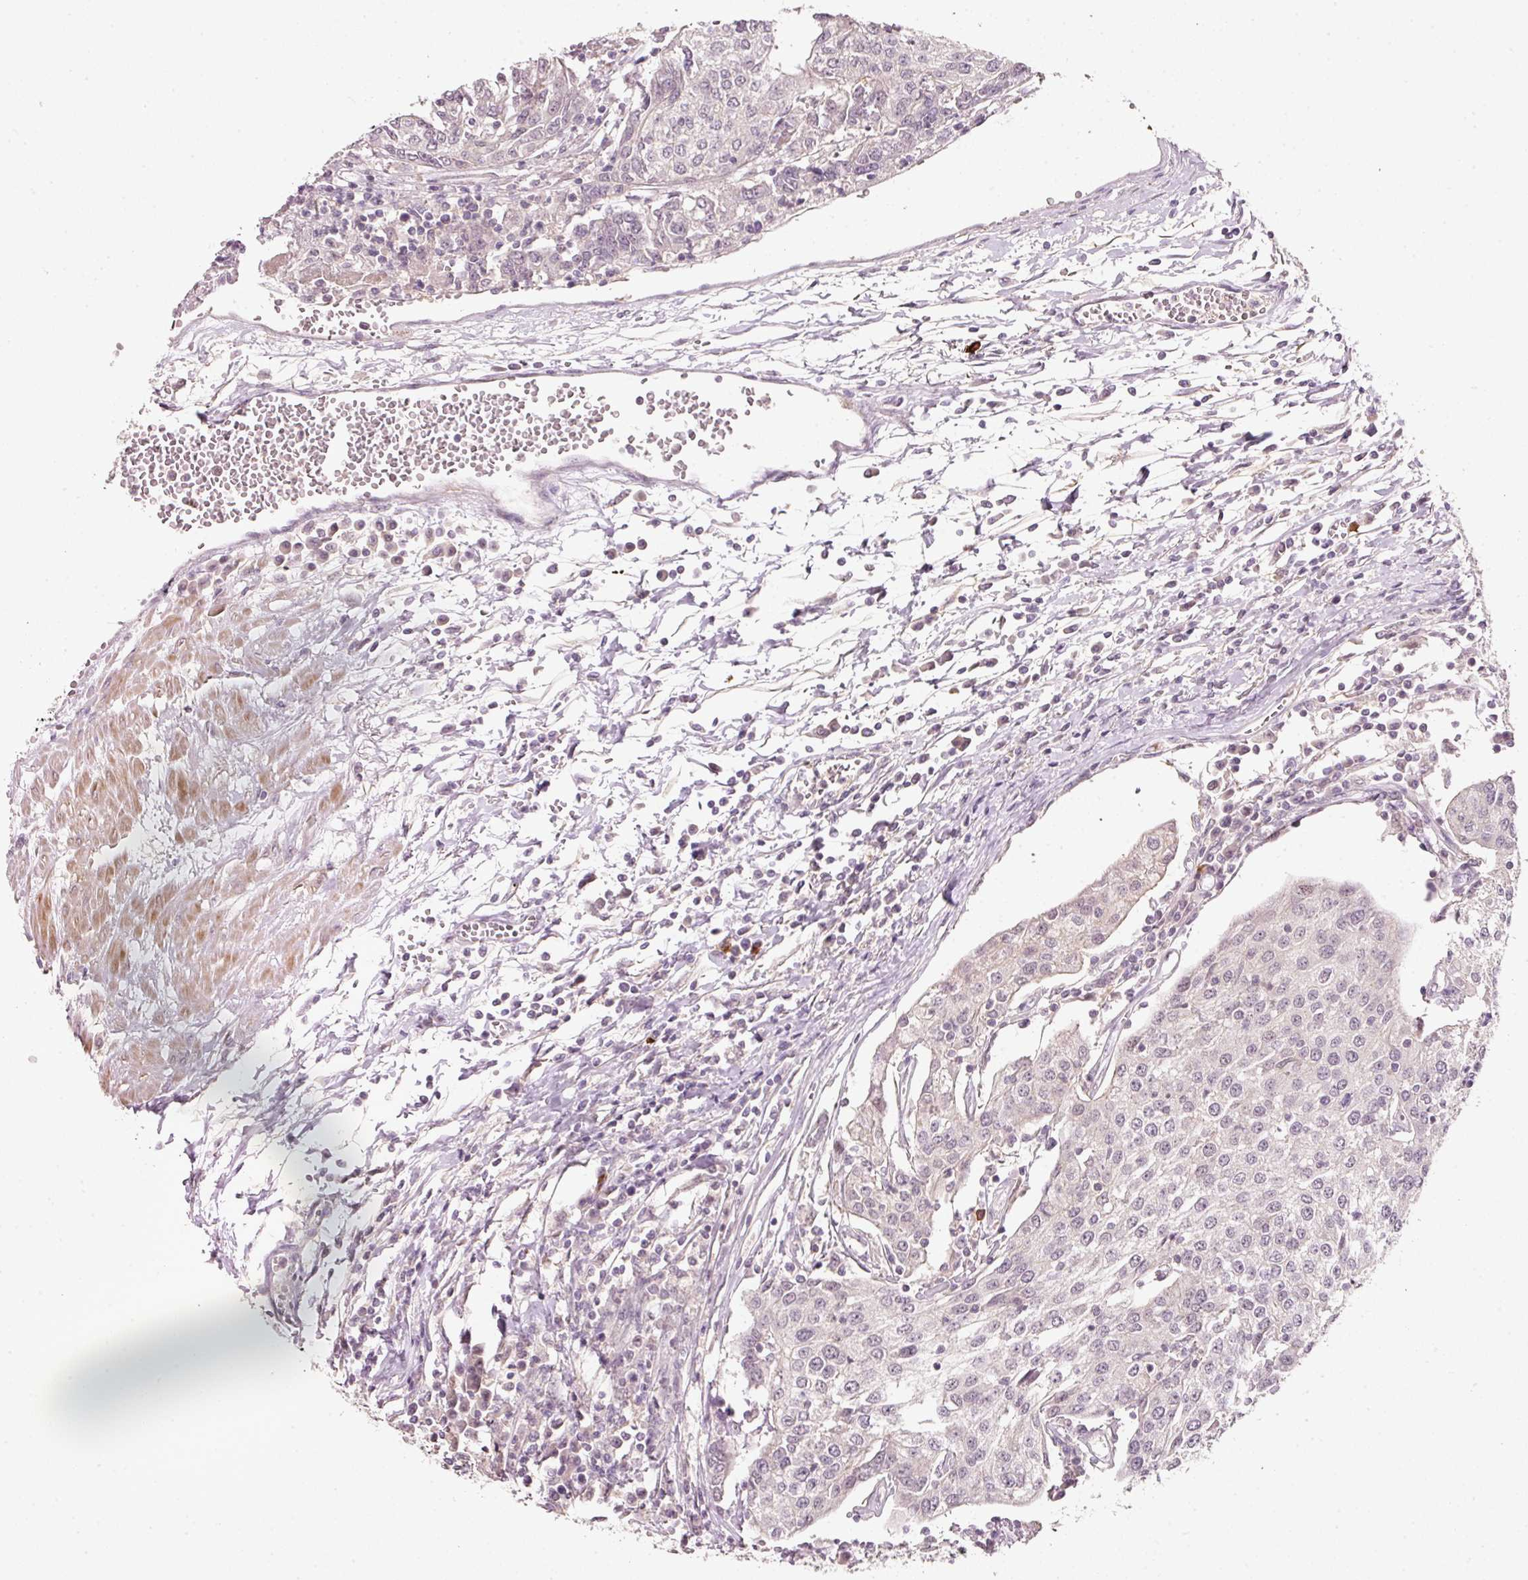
{"staining": {"intensity": "negative", "quantity": "none", "location": "none"}, "tissue": "urothelial cancer", "cell_type": "Tumor cells", "image_type": "cancer", "snomed": [{"axis": "morphology", "description": "Urothelial carcinoma, High grade"}, {"axis": "topography", "description": "Urinary bladder"}], "caption": "This is an IHC image of urothelial cancer. There is no staining in tumor cells.", "gene": "TIRAP", "patient": {"sex": "female", "age": 85}}